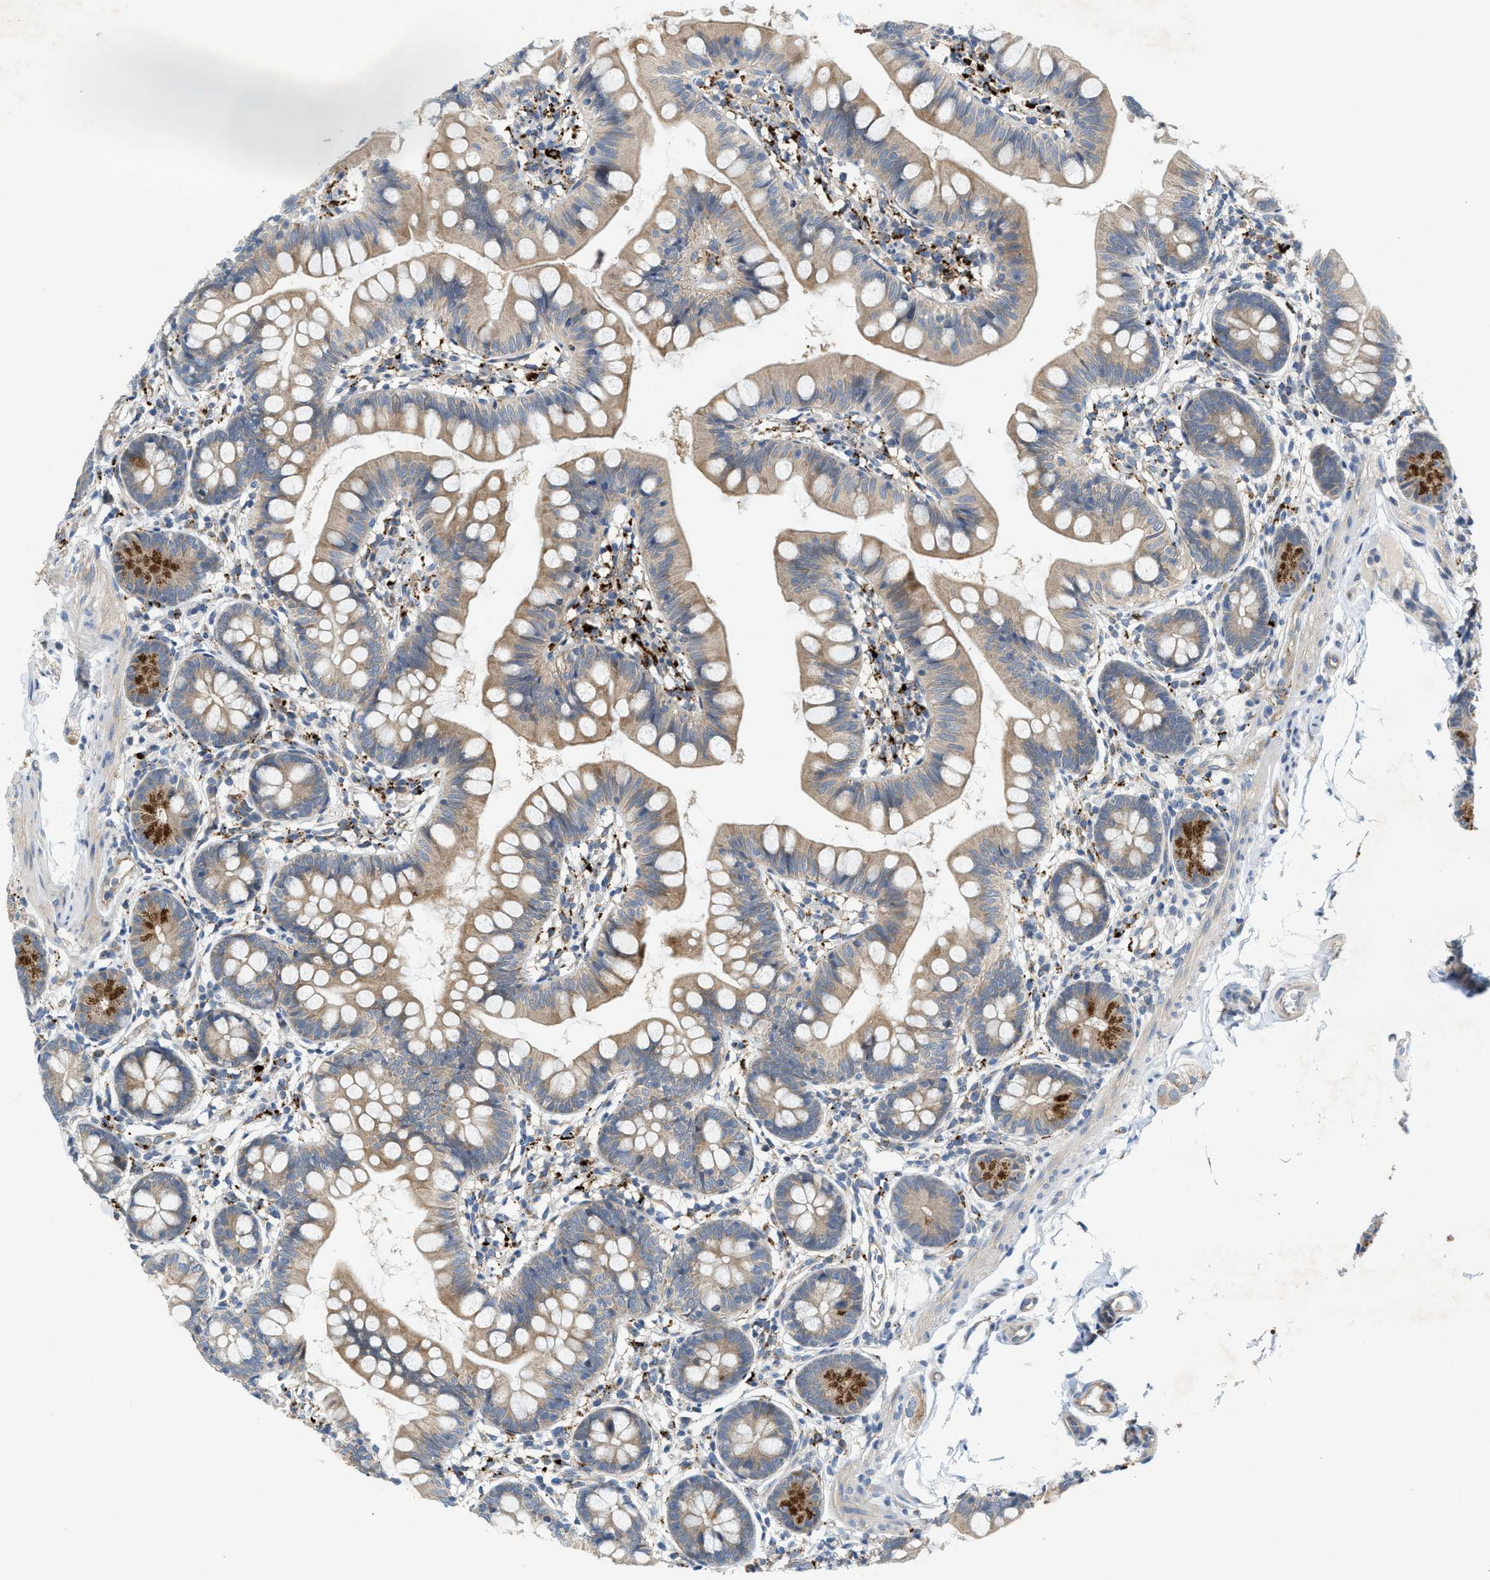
{"staining": {"intensity": "moderate", "quantity": ">75%", "location": "cytoplasmic/membranous"}, "tissue": "small intestine", "cell_type": "Glandular cells", "image_type": "normal", "snomed": [{"axis": "morphology", "description": "Normal tissue, NOS"}, {"axis": "topography", "description": "Small intestine"}], "caption": "Moderate cytoplasmic/membranous positivity for a protein is present in approximately >75% of glandular cells of normal small intestine using IHC.", "gene": "KLHDC10", "patient": {"sex": "male", "age": 7}}